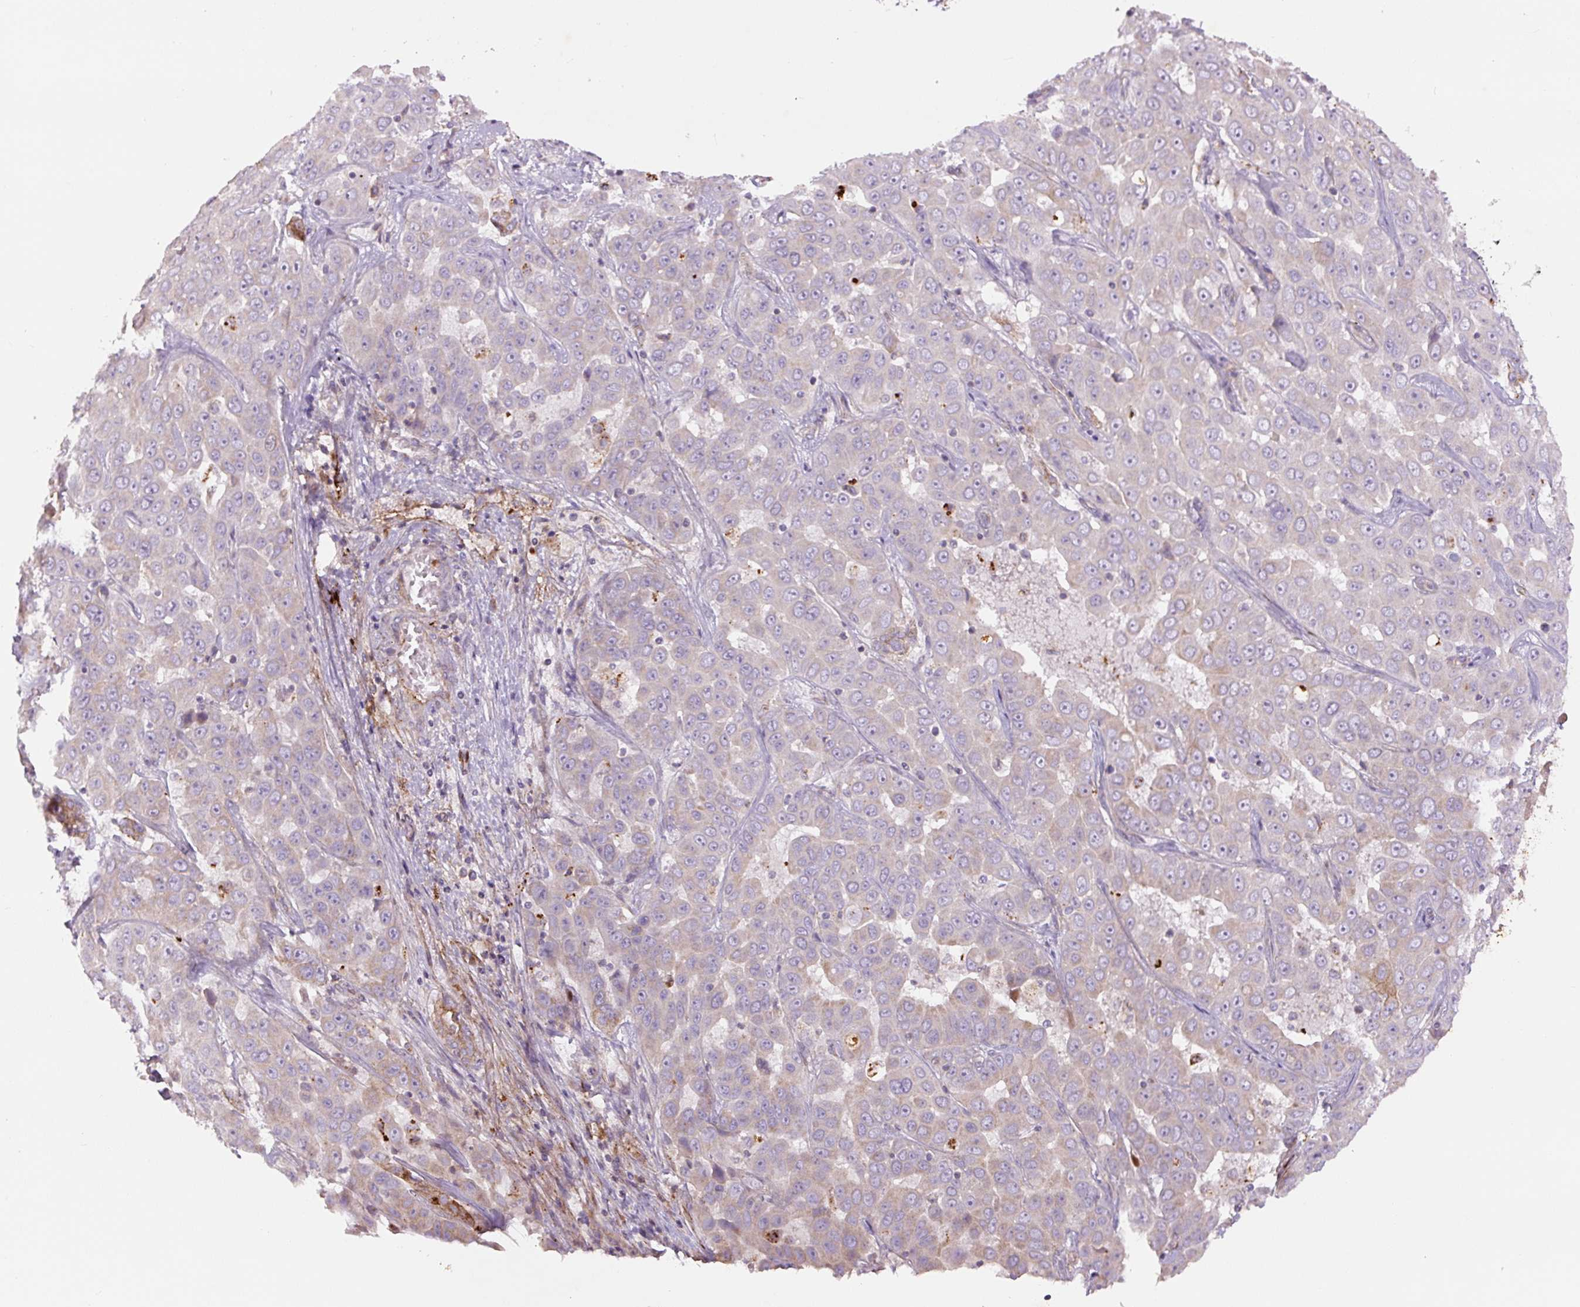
{"staining": {"intensity": "negative", "quantity": "none", "location": "none"}, "tissue": "liver cancer", "cell_type": "Tumor cells", "image_type": "cancer", "snomed": [{"axis": "morphology", "description": "Cholangiocarcinoma"}, {"axis": "topography", "description": "Liver"}], "caption": "The histopathology image shows no staining of tumor cells in cholangiocarcinoma (liver).", "gene": "CCNI2", "patient": {"sex": "female", "age": 52}}